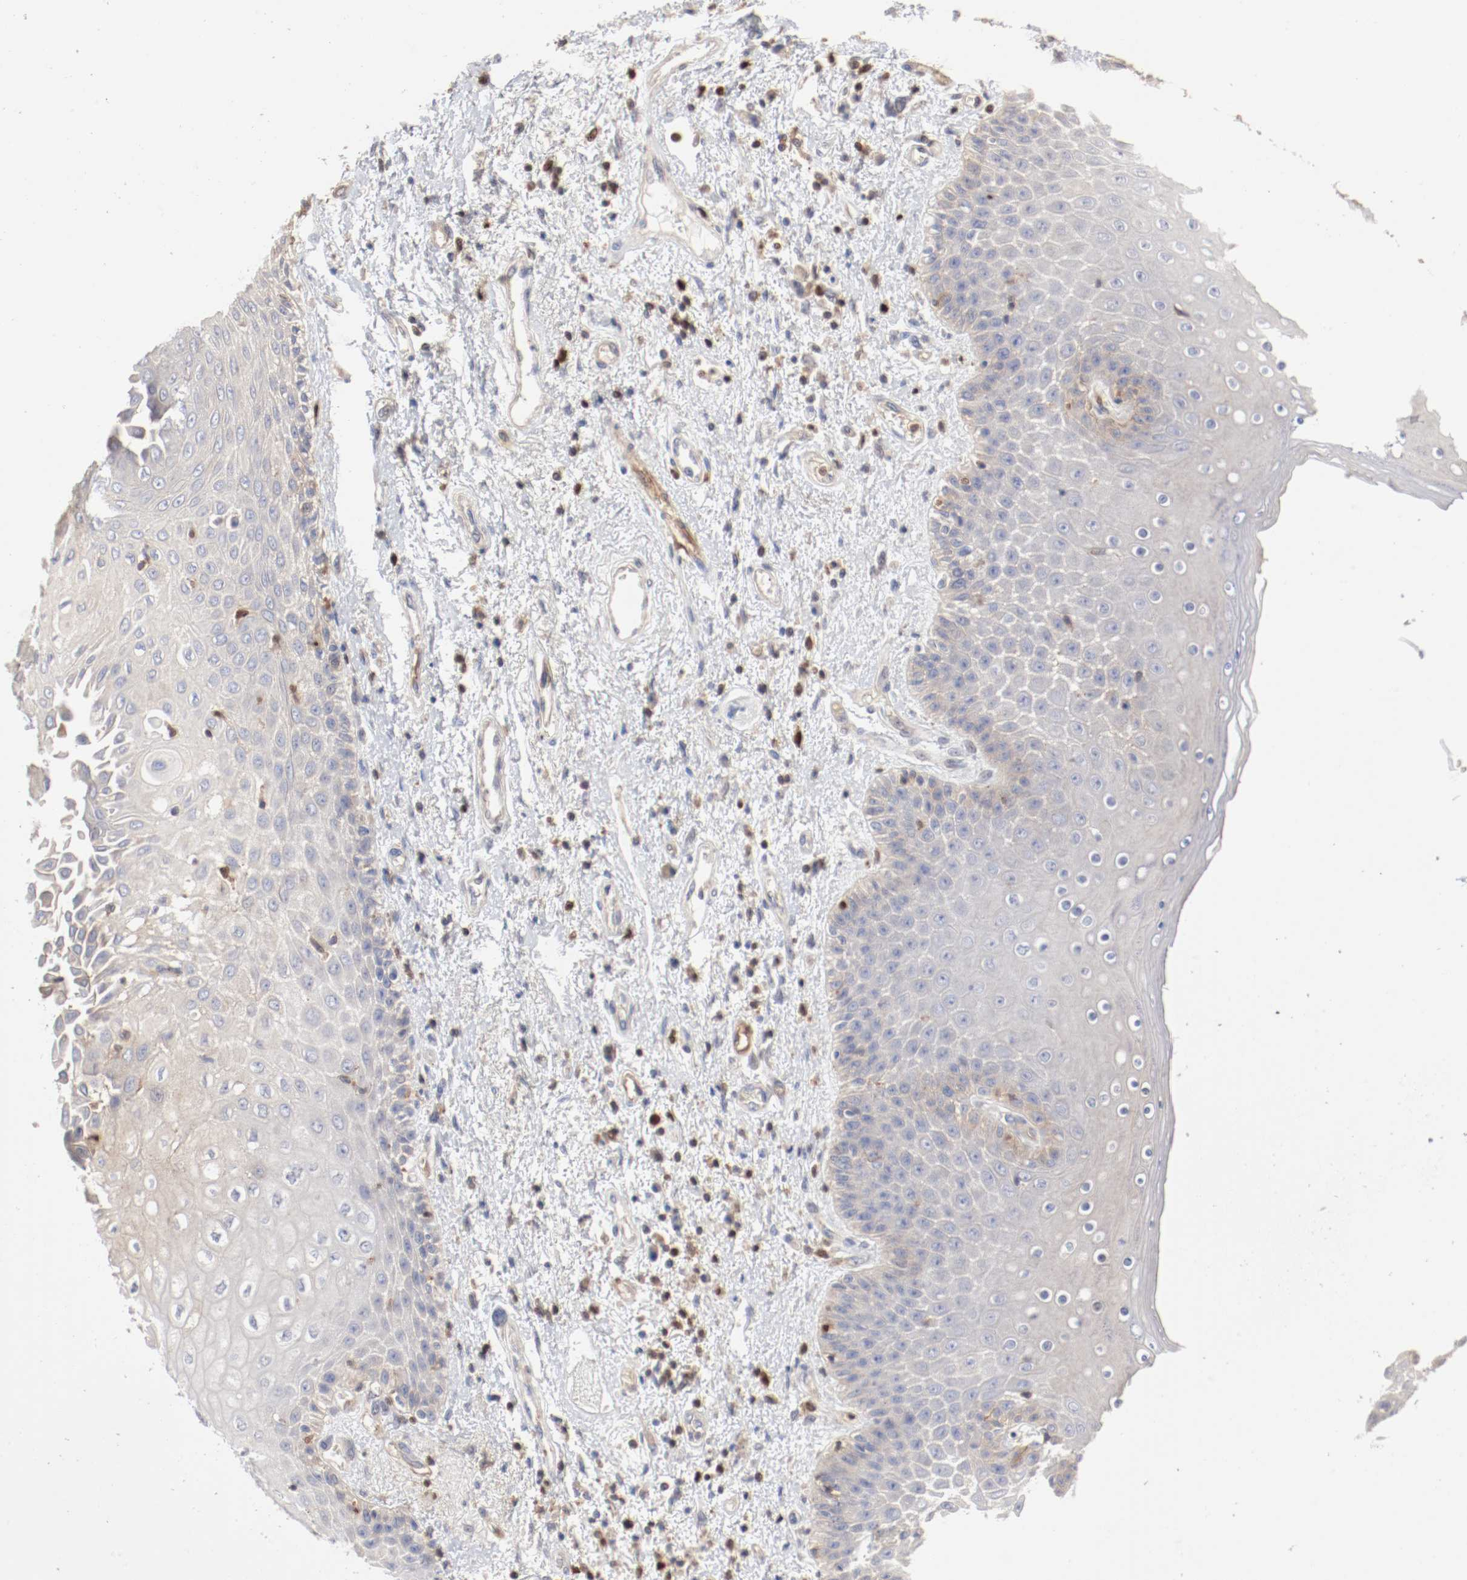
{"staining": {"intensity": "negative", "quantity": "none", "location": "none"}, "tissue": "skin", "cell_type": "Epidermal cells", "image_type": "normal", "snomed": [{"axis": "morphology", "description": "Normal tissue, NOS"}, {"axis": "topography", "description": "Anal"}], "caption": "Photomicrograph shows no protein expression in epidermal cells of benign skin. (Immunohistochemistry, brightfield microscopy, high magnification).", "gene": "ARHGEF6", "patient": {"sex": "female", "age": 46}}